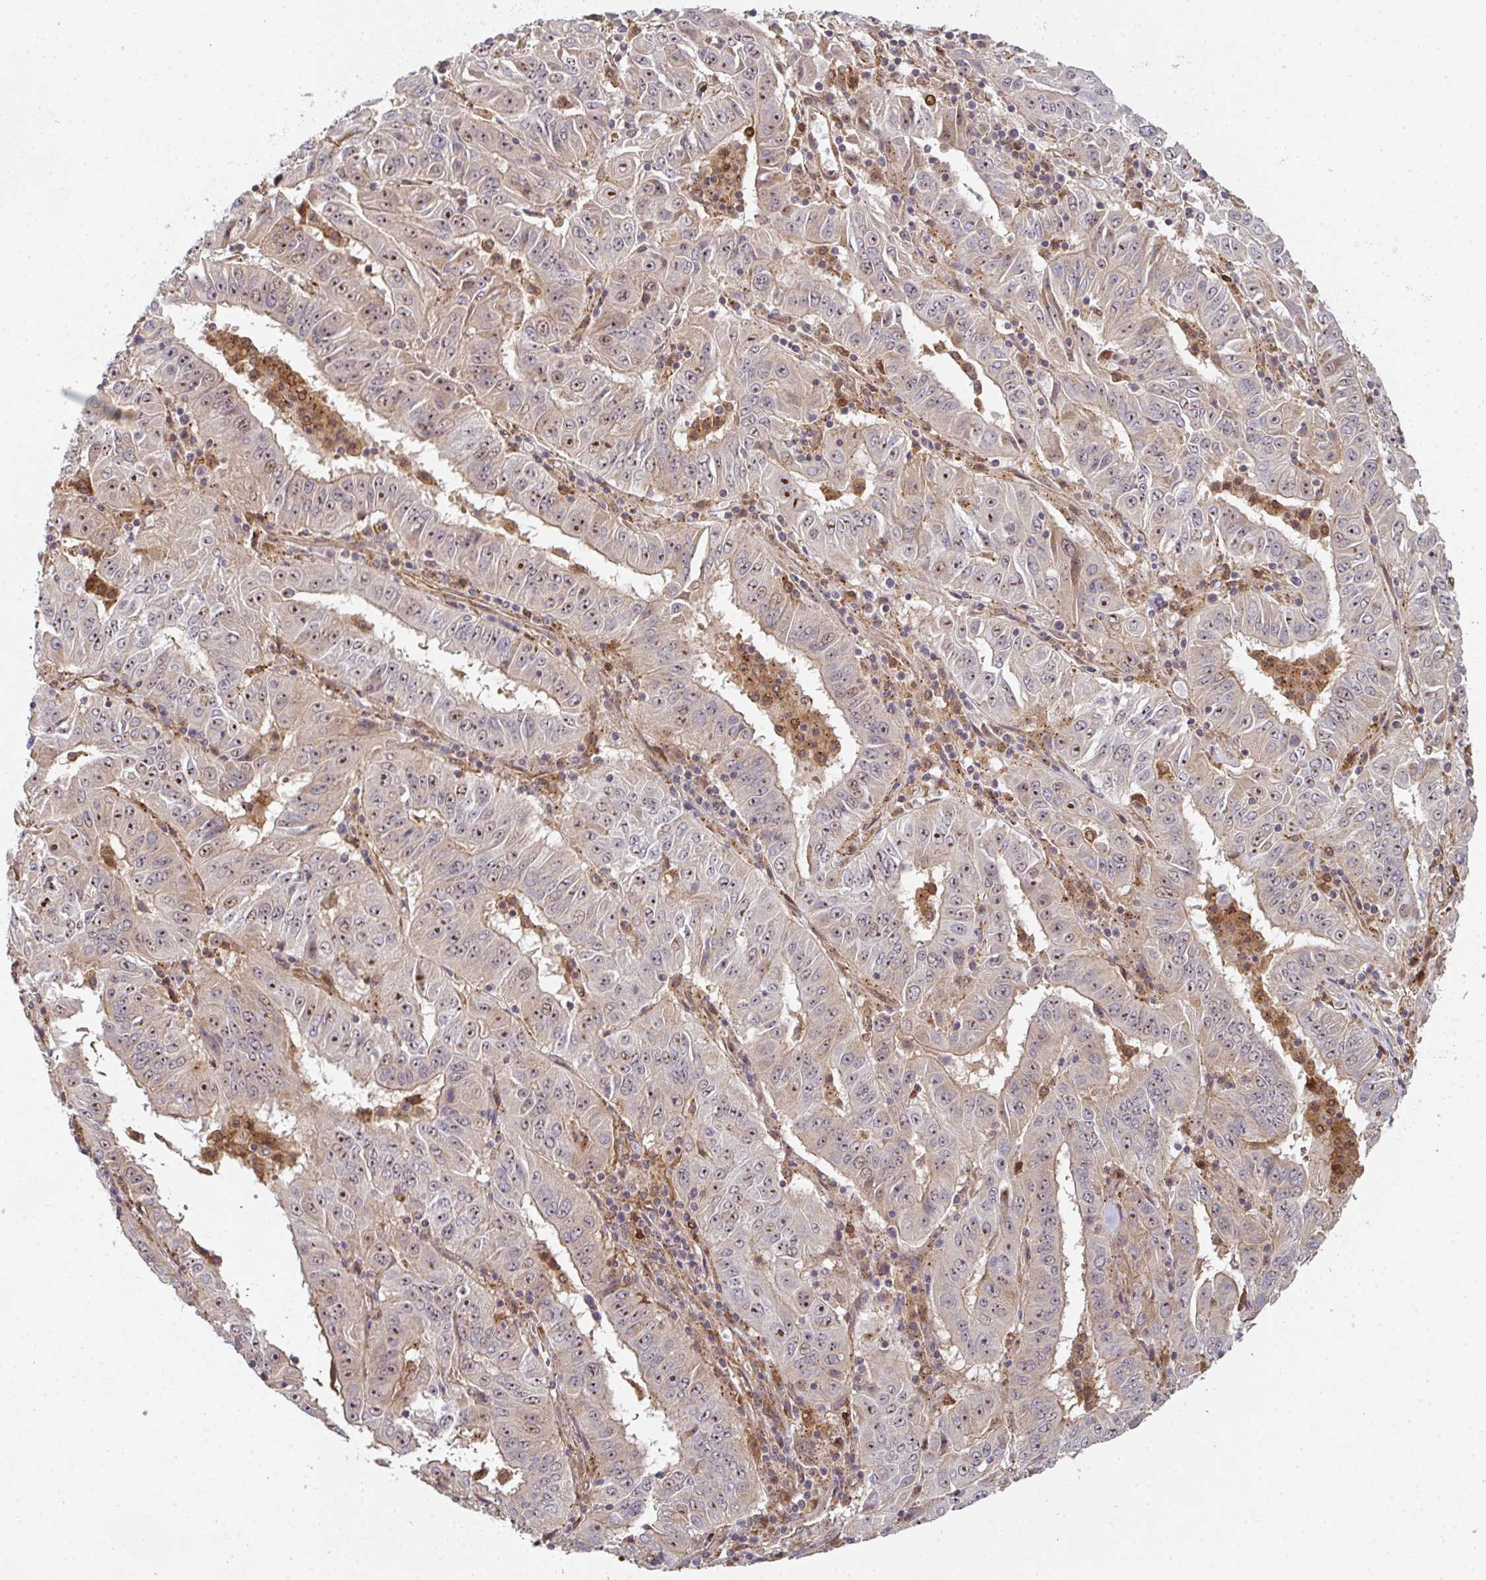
{"staining": {"intensity": "moderate", "quantity": "25%-75%", "location": "cytoplasmic/membranous,nuclear"}, "tissue": "pancreatic cancer", "cell_type": "Tumor cells", "image_type": "cancer", "snomed": [{"axis": "morphology", "description": "Adenocarcinoma, NOS"}, {"axis": "topography", "description": "Pancreas"}], "caption": "Pancreatic cancer (adenocarcinoma) stained for a protein (brown) reveals moderate cytoplasmic/membranous and nuclear positive expression in about 25%-75% of tumor cells.", "gene": "SIMC1", "patient": {"sex": "male", "age": 63}}